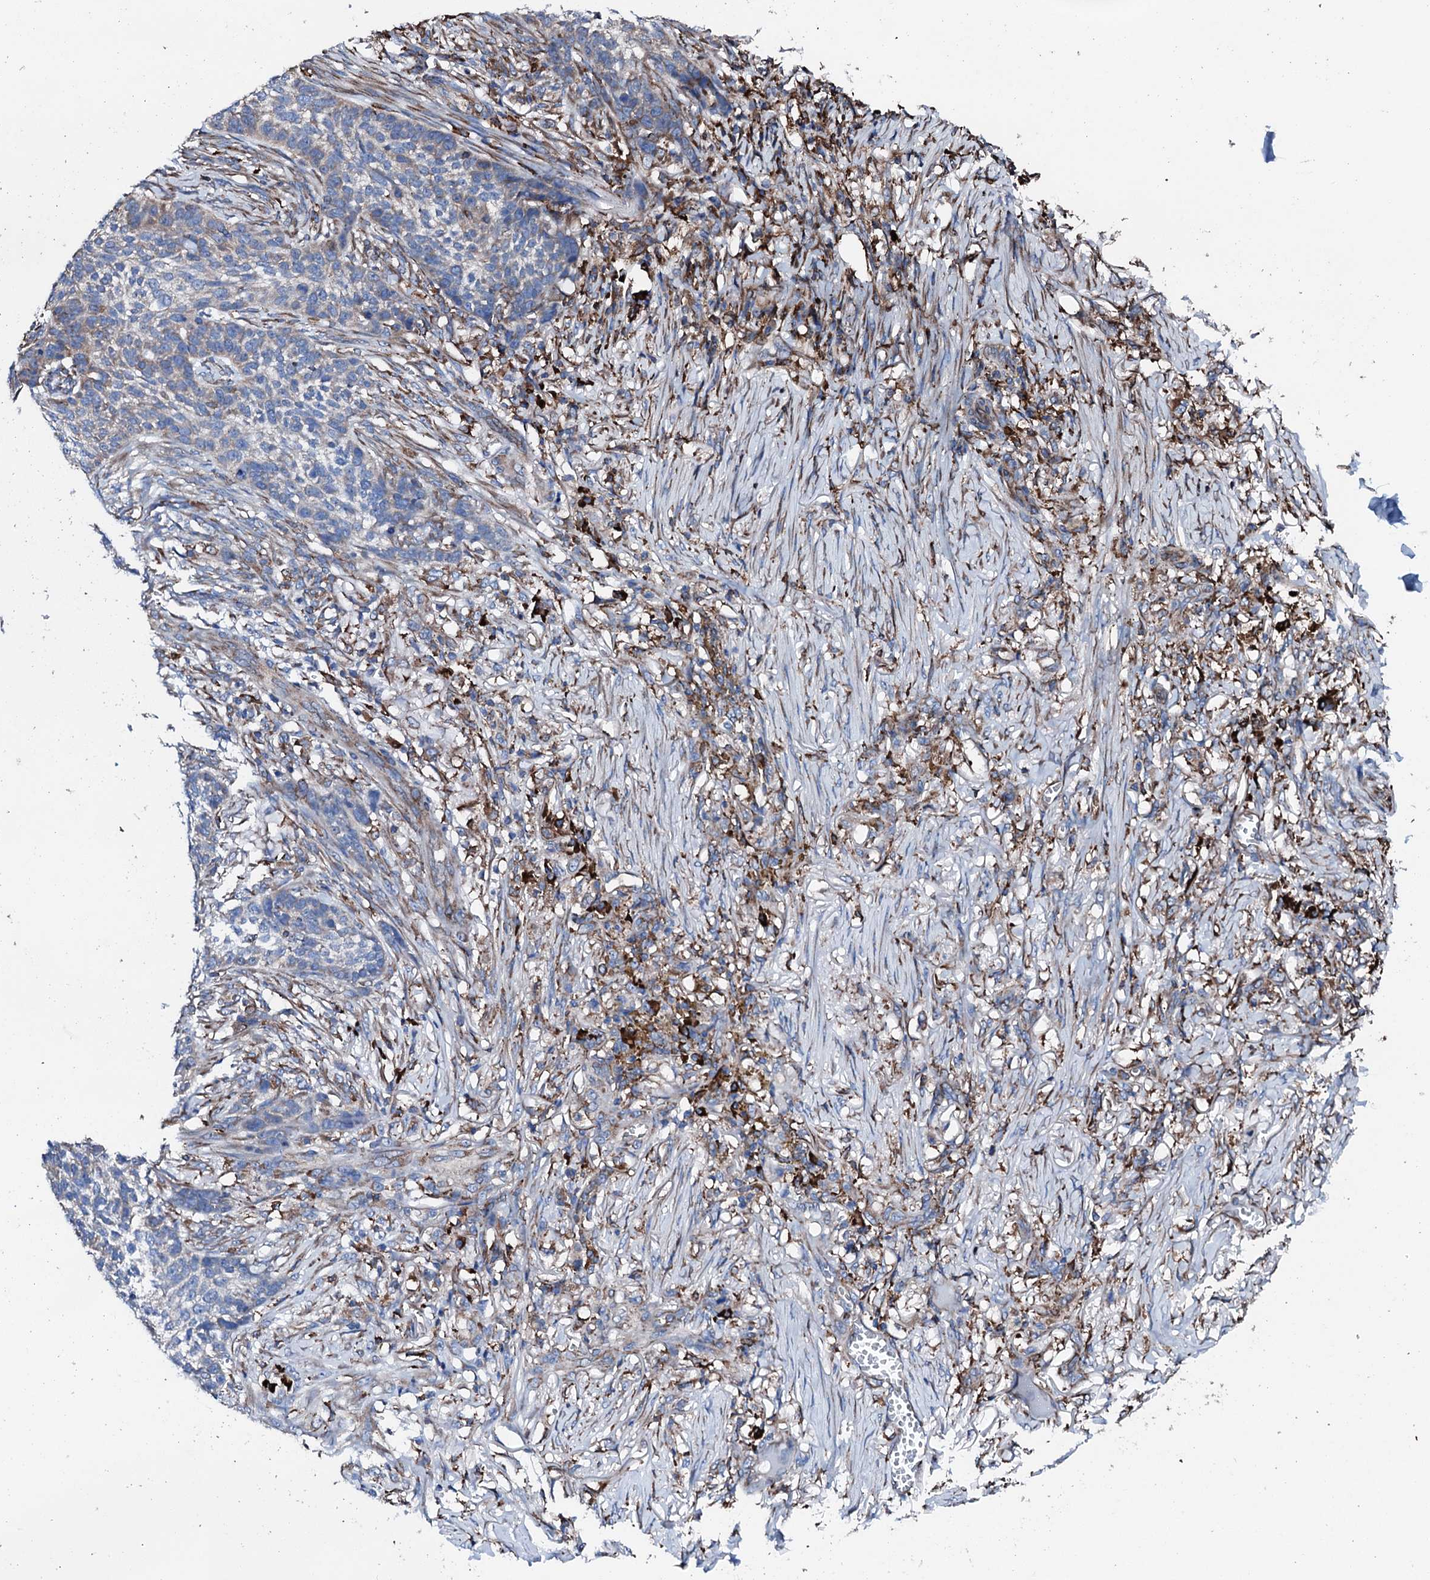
{"staining": {"intensity": "moderate", "quantity": "<25%", "location": "cytoplasmic/membranous"}, "tissue": "skin cancer", "cell_type": "Tumor cells", "image_type": "cancer", "snomed": [{"axis": "morphology", "description": "Basal cell carcinoma"}, {"axis": "topography", "description": "Skin"}], "caption": "This is a histology image of immunohistochemistry (IHC) staining of skin basal cell carcinoma, which shows moderate expression in the cytoplasmic/membranous of tumor cells.", "gene": "AMDHD1", "patient": {"sex": "male", "age": 85}}